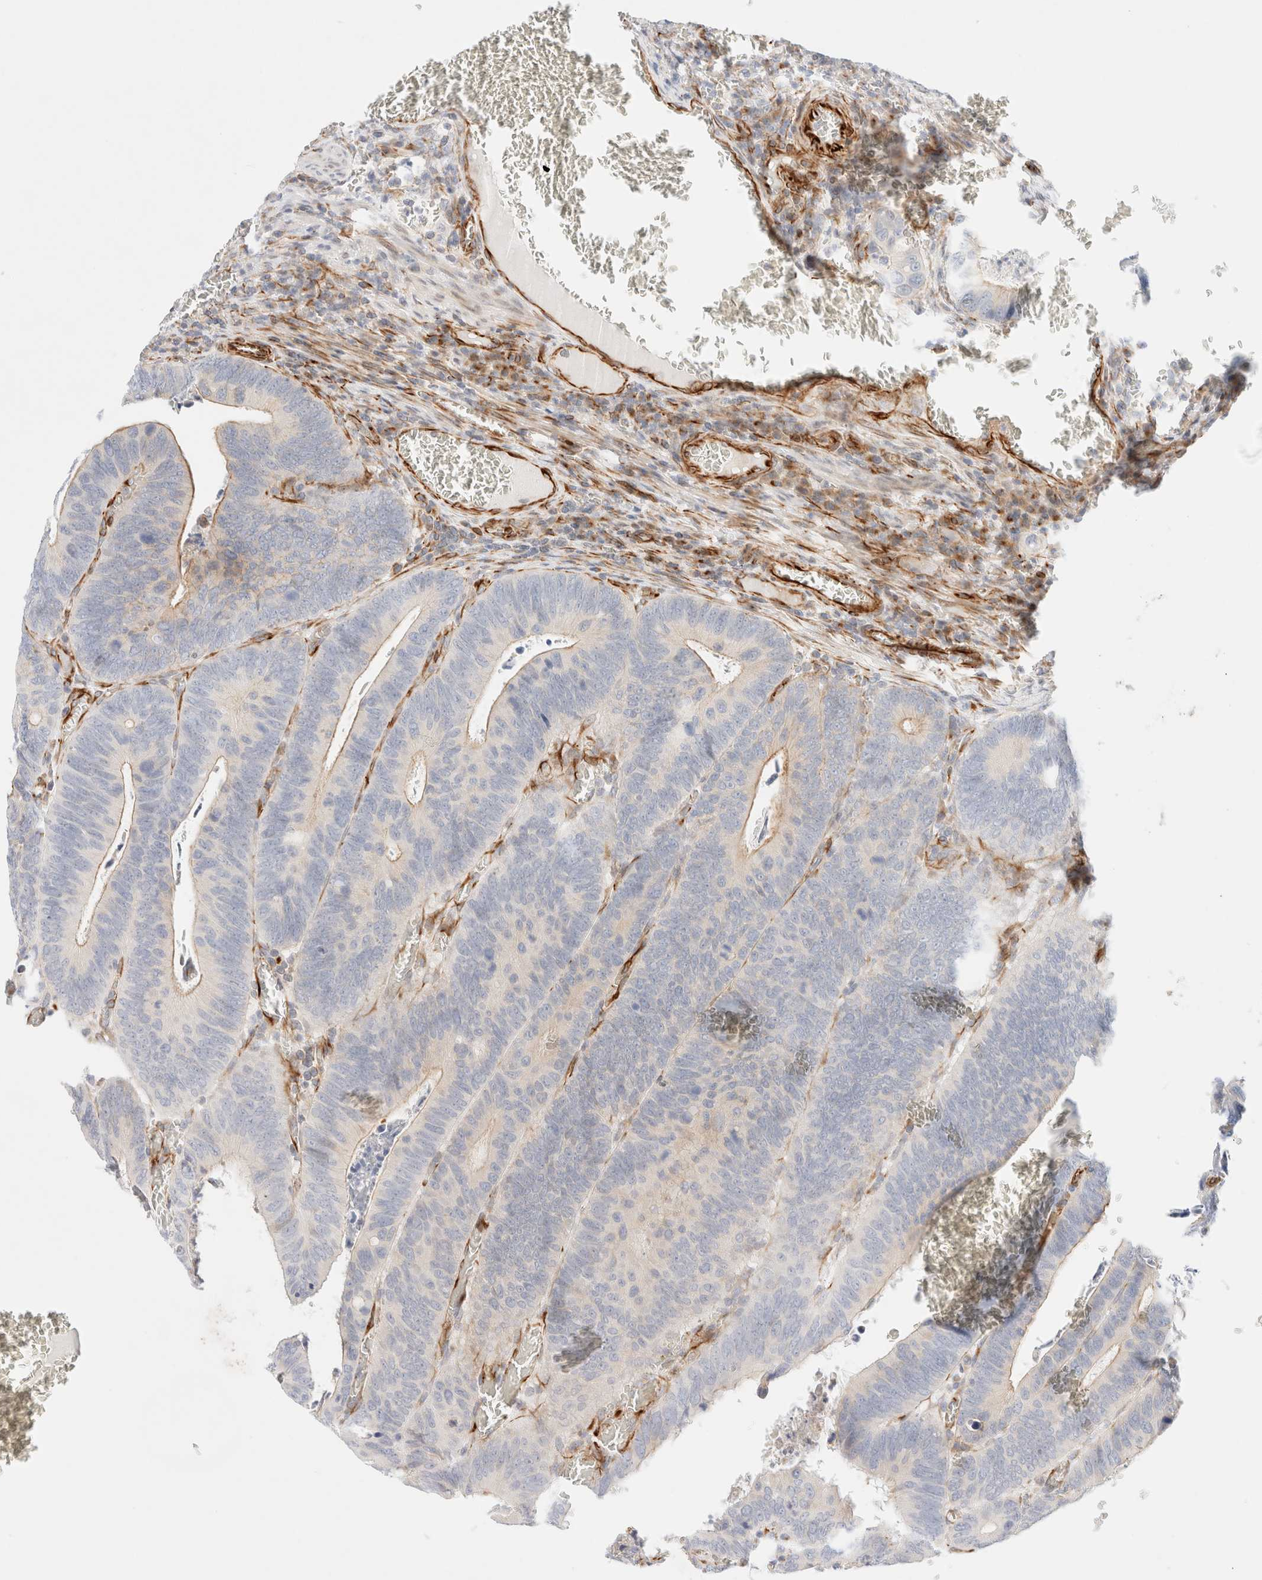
{"staining": {"intensity": "weak", "quantity": "<25%", "location": "cytoplasmic/membranous"}, "tissue": "colorectal cancer", "cell_type": "Tumor cells", "image_type": "cancer", "snomed": [{"axis": "morphology", "description": "Inflammation, NOS"}, {"axis": "morphology", "description": "Adenocarcinoma, NOS"}, {"axis": "topography", "description": "Colon"}], "caption": "DAB (3,3'-diaminobenzidine) immunohistochemical staining of colorectal cancer exhibits no significant positivity in tumor cells.", "gene": "SLC25A48", "patient": {"sex": "male", "age": 72}}